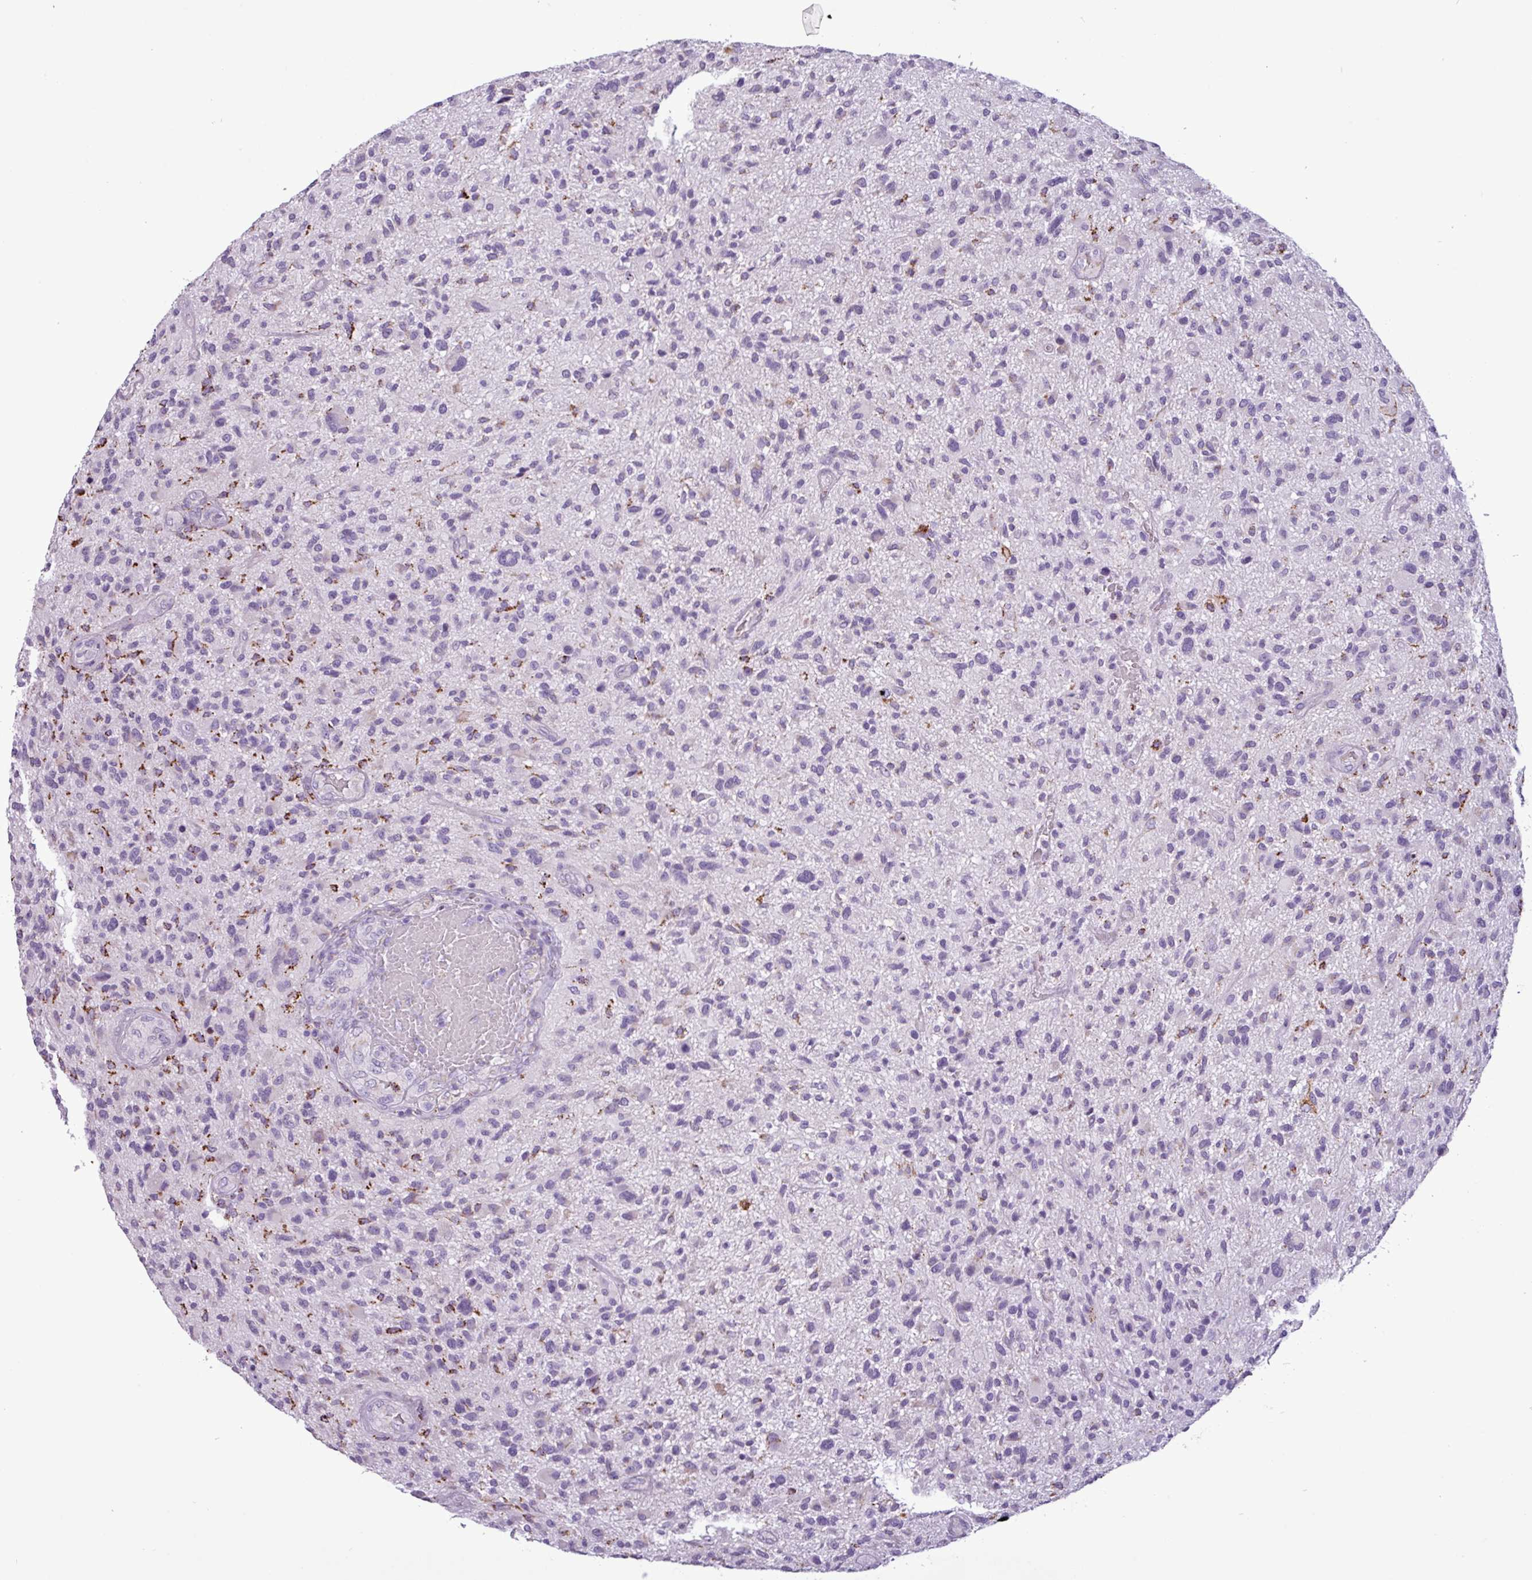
{"staining": {"intensity": "negative", "quantity": "none", "location": "none"}, "tissue": "glioma", "cell_type": "Tumor cells", "image_type": "cancer", "snomed": [{"axis": "morphology", "description": "Glioma, malignant, High grade"}, {"axis": "topography", "description": "Brain"}], "caption": "The histopathology image exhibits no significant expression in tumor cells of malignant high-grade glioma.", "gene": "ZNF667", "patient": {"sex": "male", "age": 47}}